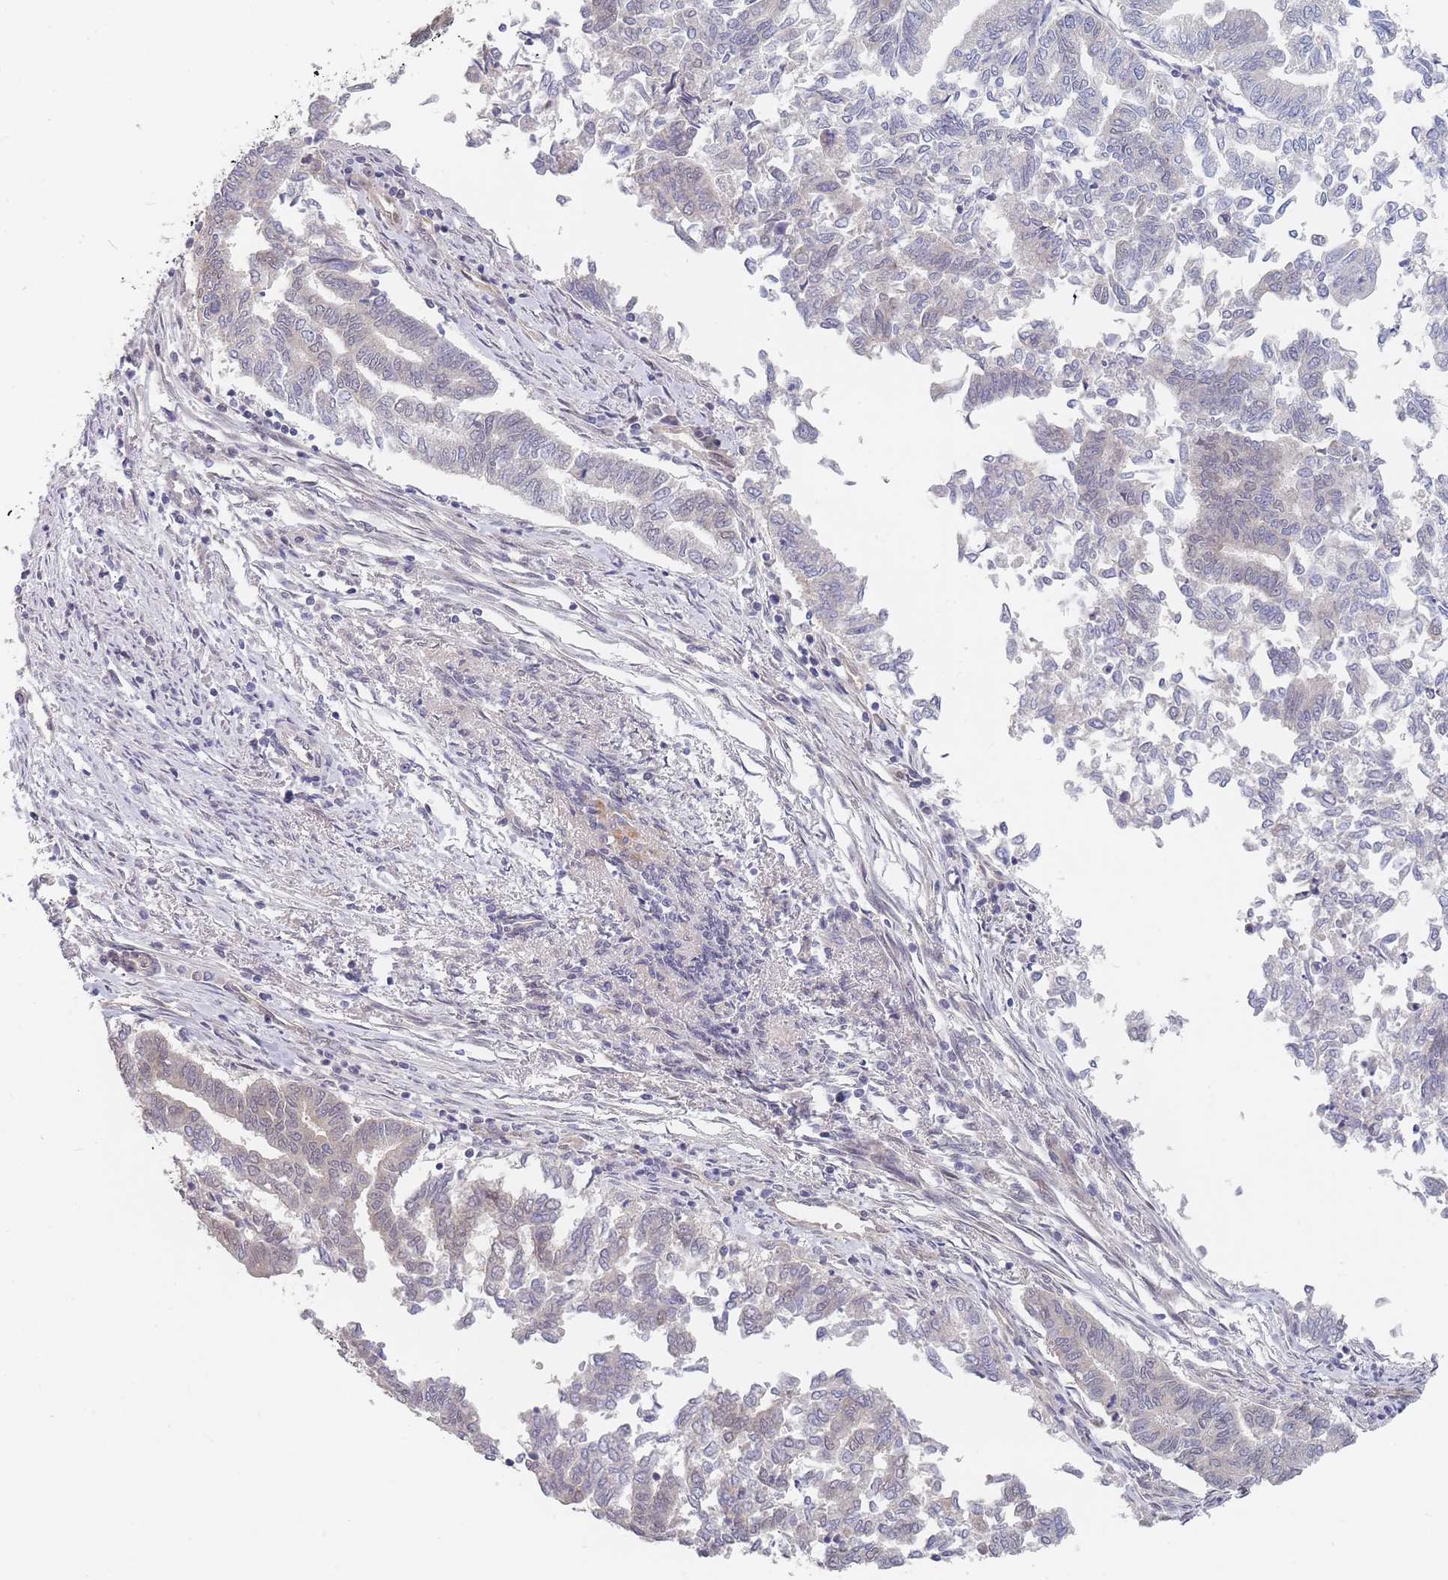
{"staining": {"intensity": "negative", "quantity": "none", "location": "none"}, "tissue": "endometrial cancer", "cell_type": "Tumor cells", "image_type": "cancer", "snomed": [{"axis": "morphology", "description": "Adenocarcinoma, NOS"}, {"axis": "topography", "description": "Endometrium"}], "caption": "High magnification brightfield microscopy of endometrial cancer stained with DAB (brown) and counterstained with hematoxylin (blue): tumor cells show no significant staining.", "gene": "ANKRD10", "patient": {"sex": "female", "age": 79}}